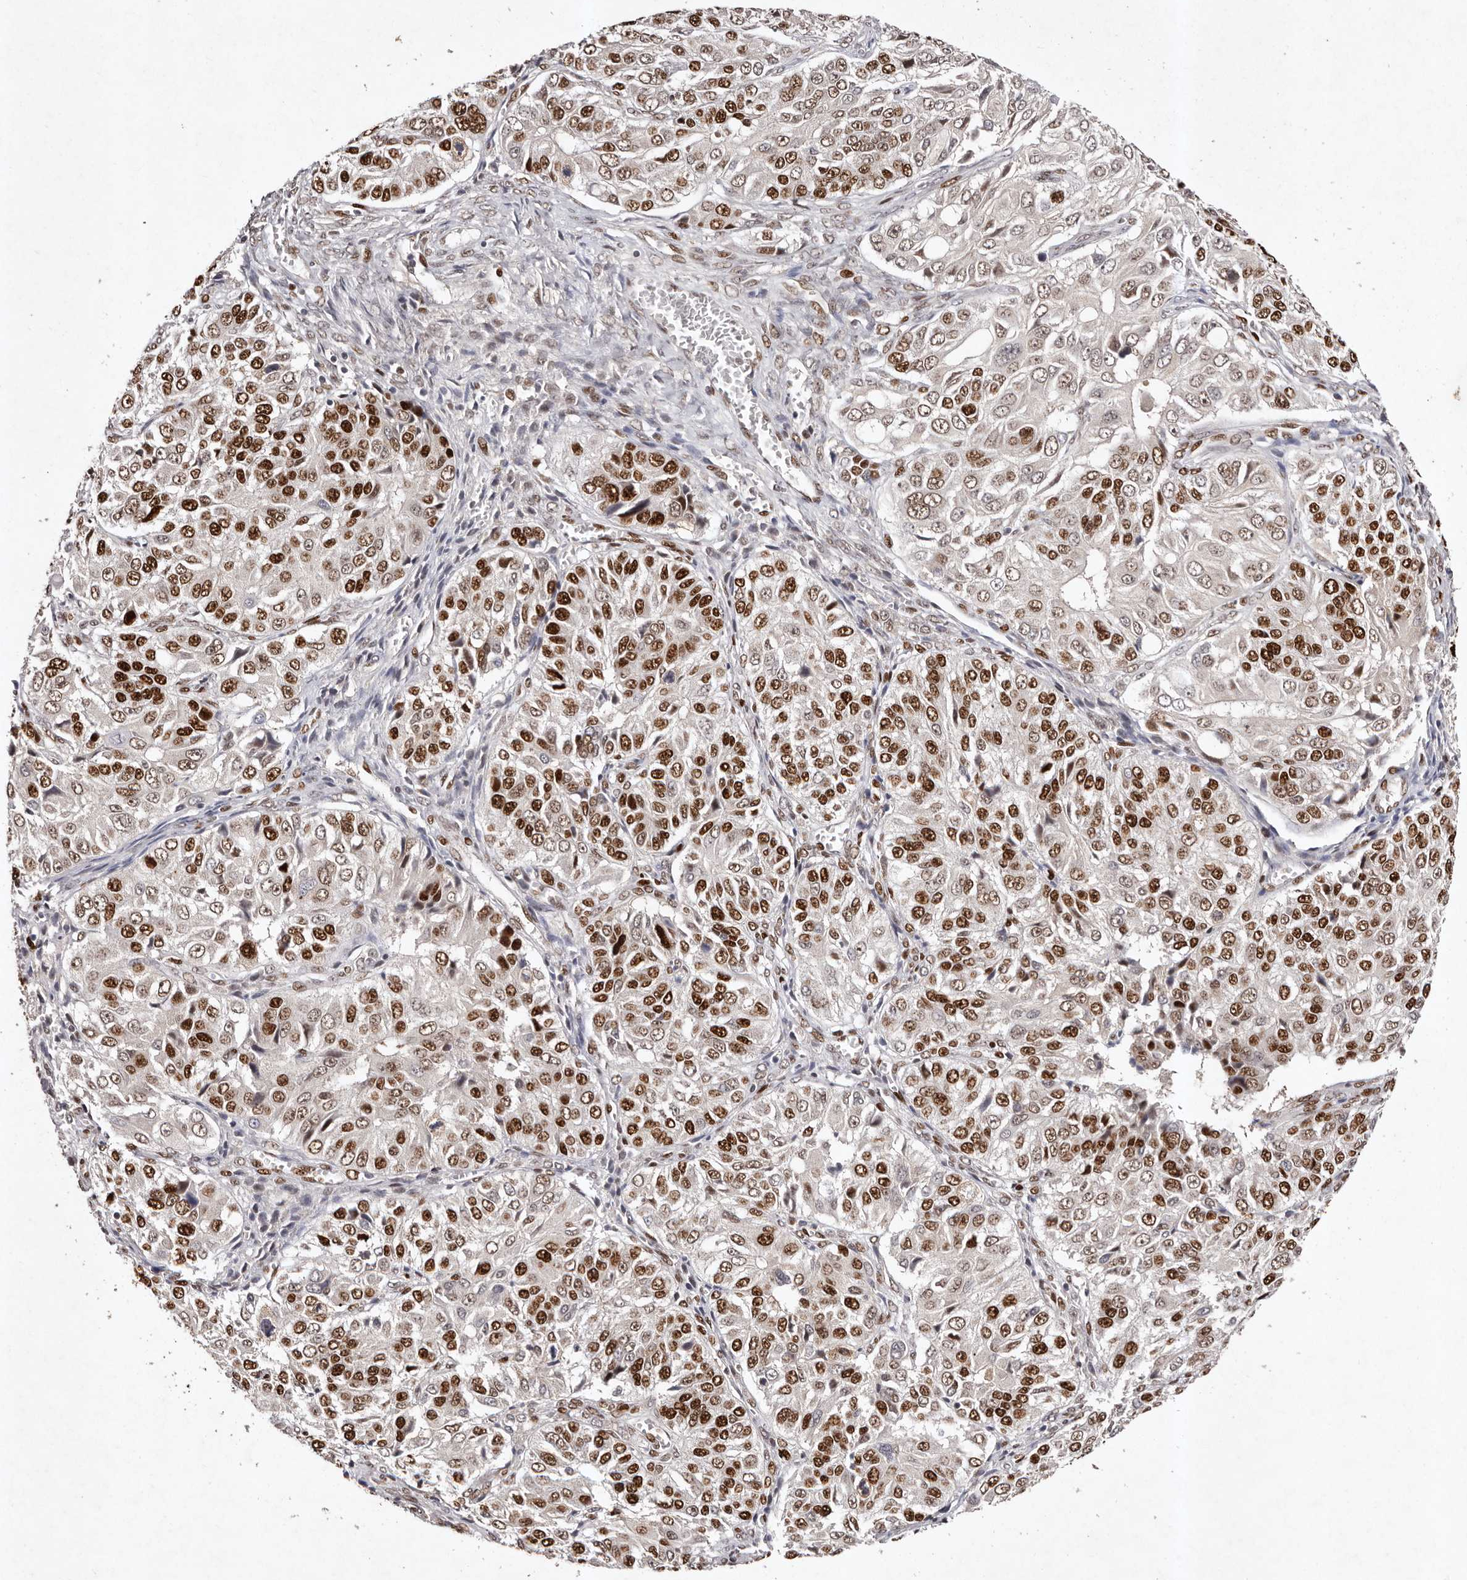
{"staining": {"intensity": "strong", "quantity": ">75%", "location": "nuclear"}, "tissue": "ovarian cancer", "cell_type": "Tumor cells", "image_type": "cancer", "snomed": [{"axis": "morphology", "description": "Carcinoma, endometroid"}, {"axis": "topography", "description": "Ovary"}], "caption": "Tumor cells demonstrate high levels of strong nuclear staining in about >75% of cells in human ovarian cancer.", "gene": "KLF7", "patient": {"sex": "female", "age": 51}}